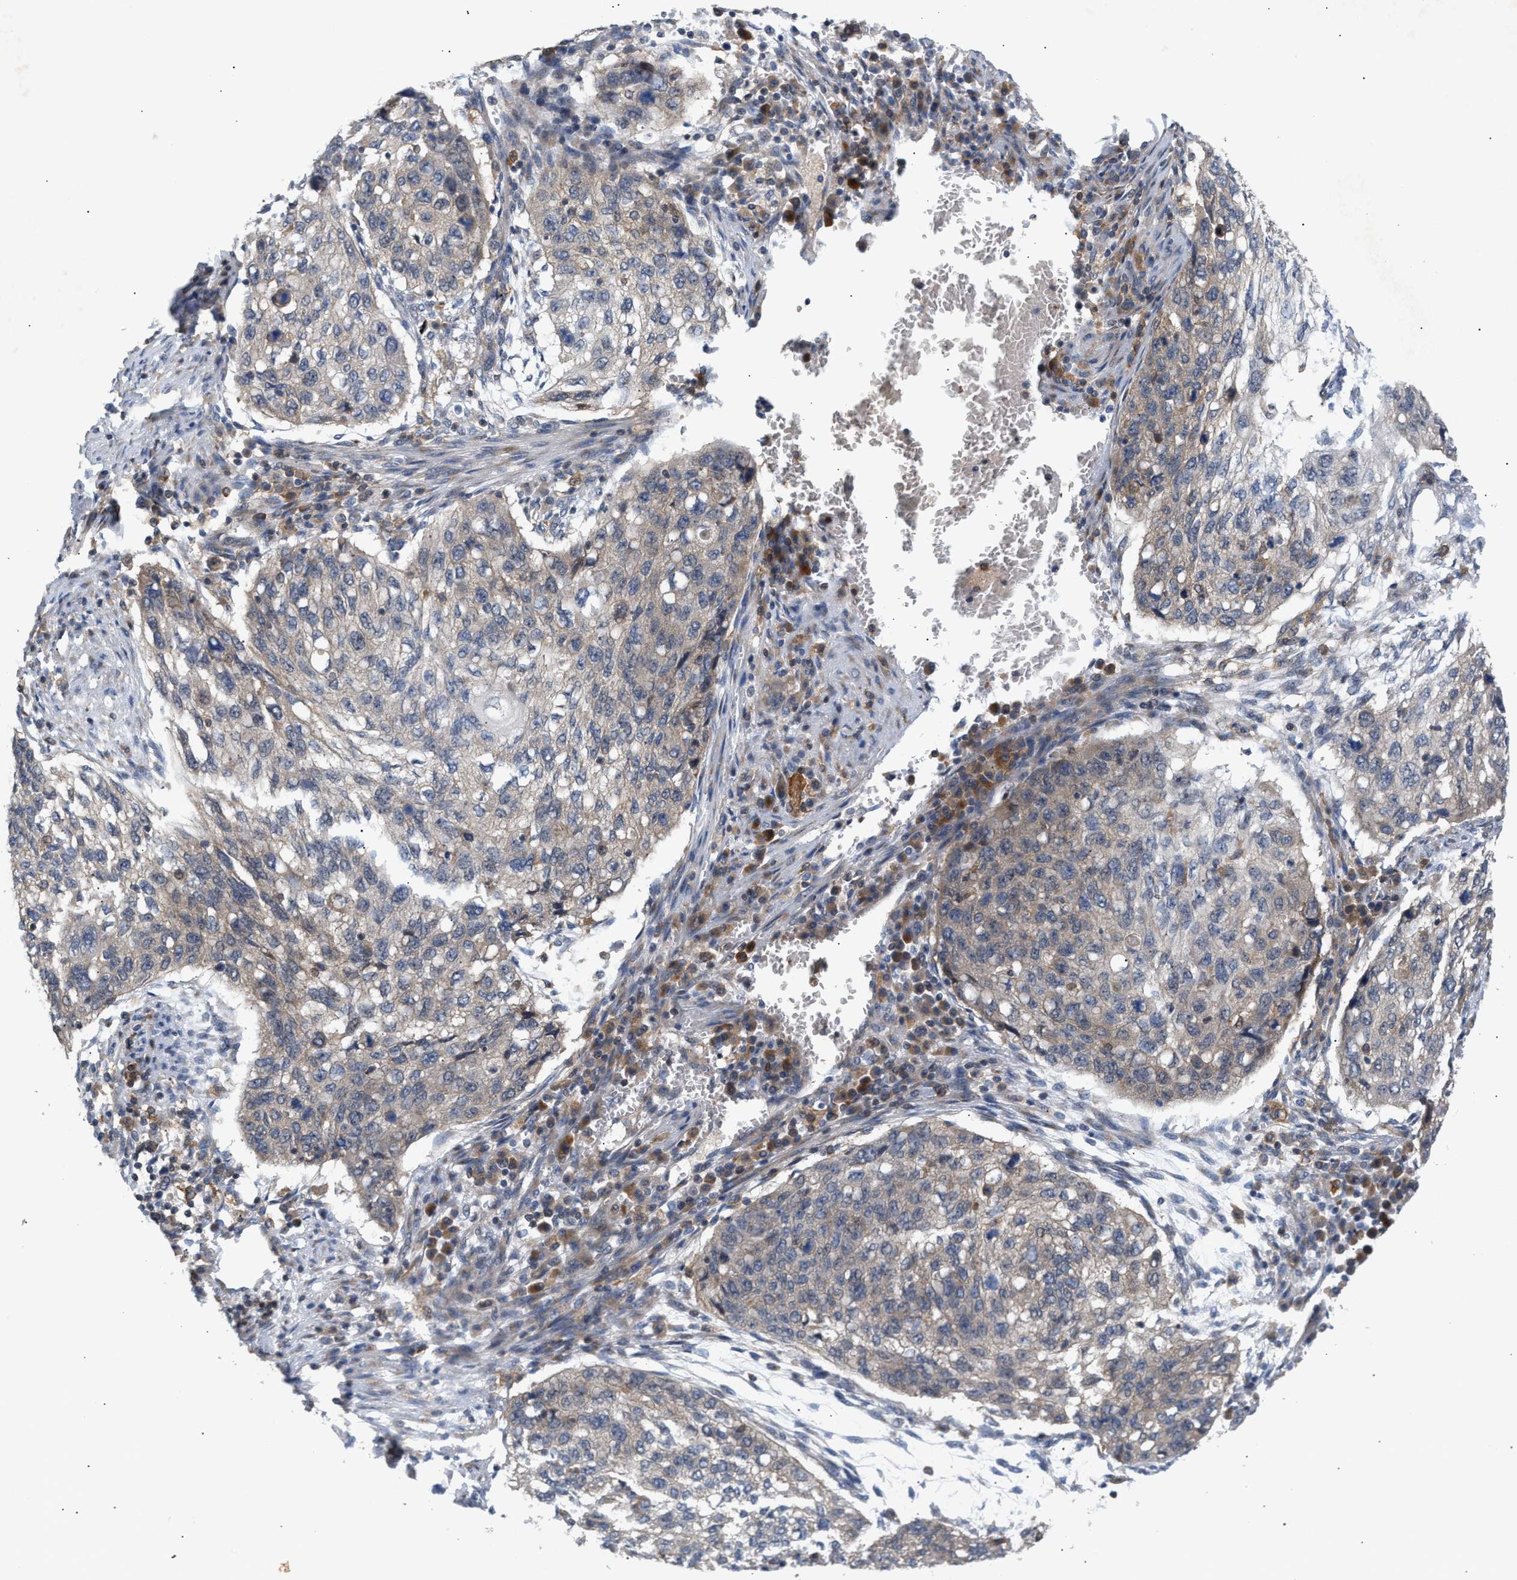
{"staining": {"intensity": "weak", "quantity": "25%-75%", "location": "cytoplasmic/membranous"}, "tissue": "lung cancer", "cell_type": "Tumor cells", "image_type": "cancer", "snomed": [{"axis": "morphology", "description": "Squamous cell carcinoma, NOS"}, {"axis": "topography", "description": "Lung"}], "caption": "Human lung cancer stained for a protein (brown) displays weak cytoplasmic/membranous positive positivity in about 25%-75% of tumor cells.", "gene": "DBNL", "patient": {"sex": "female", "age": 63}}